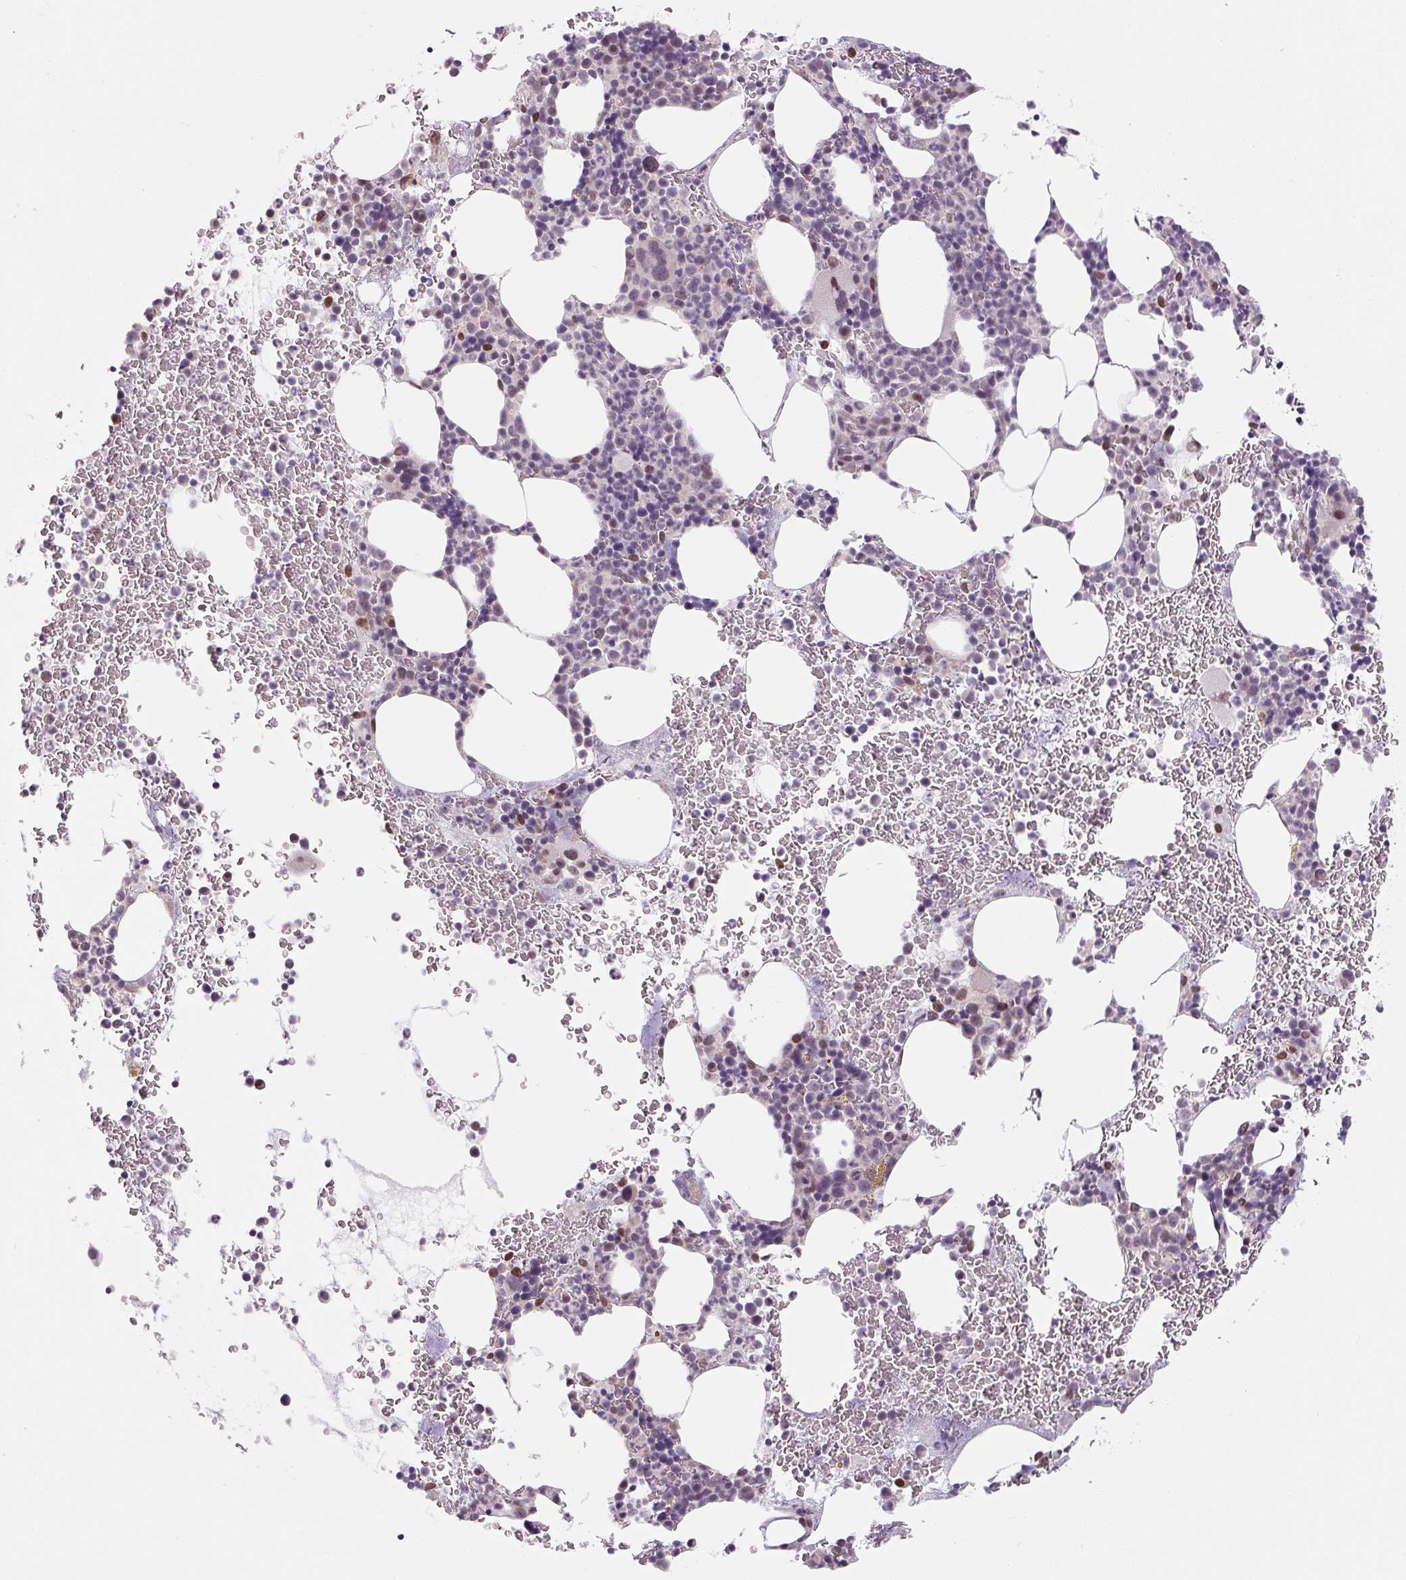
{"staining": {"intensity": "moderate", "quantity": "<25%", "location": "nuclear"}, "tissue": "bone marrow", "cell_type": "Hematopoietic cells", "image_type": "normal", "snomed": [{"axis": "morphology", "description": "Normal tissue, NOS"}, {"axis": "topography", "description": "Bone marrow"}], "caption": "Benign bone marrow was stained to show a protein in brown. There is low levels of moderate nuclear positivity in approximately <25% of hematopoietic cells. Nuclei are stained in blue.", "gene": "TCFL5", "patient": {"sex": "male", "age": 62}}